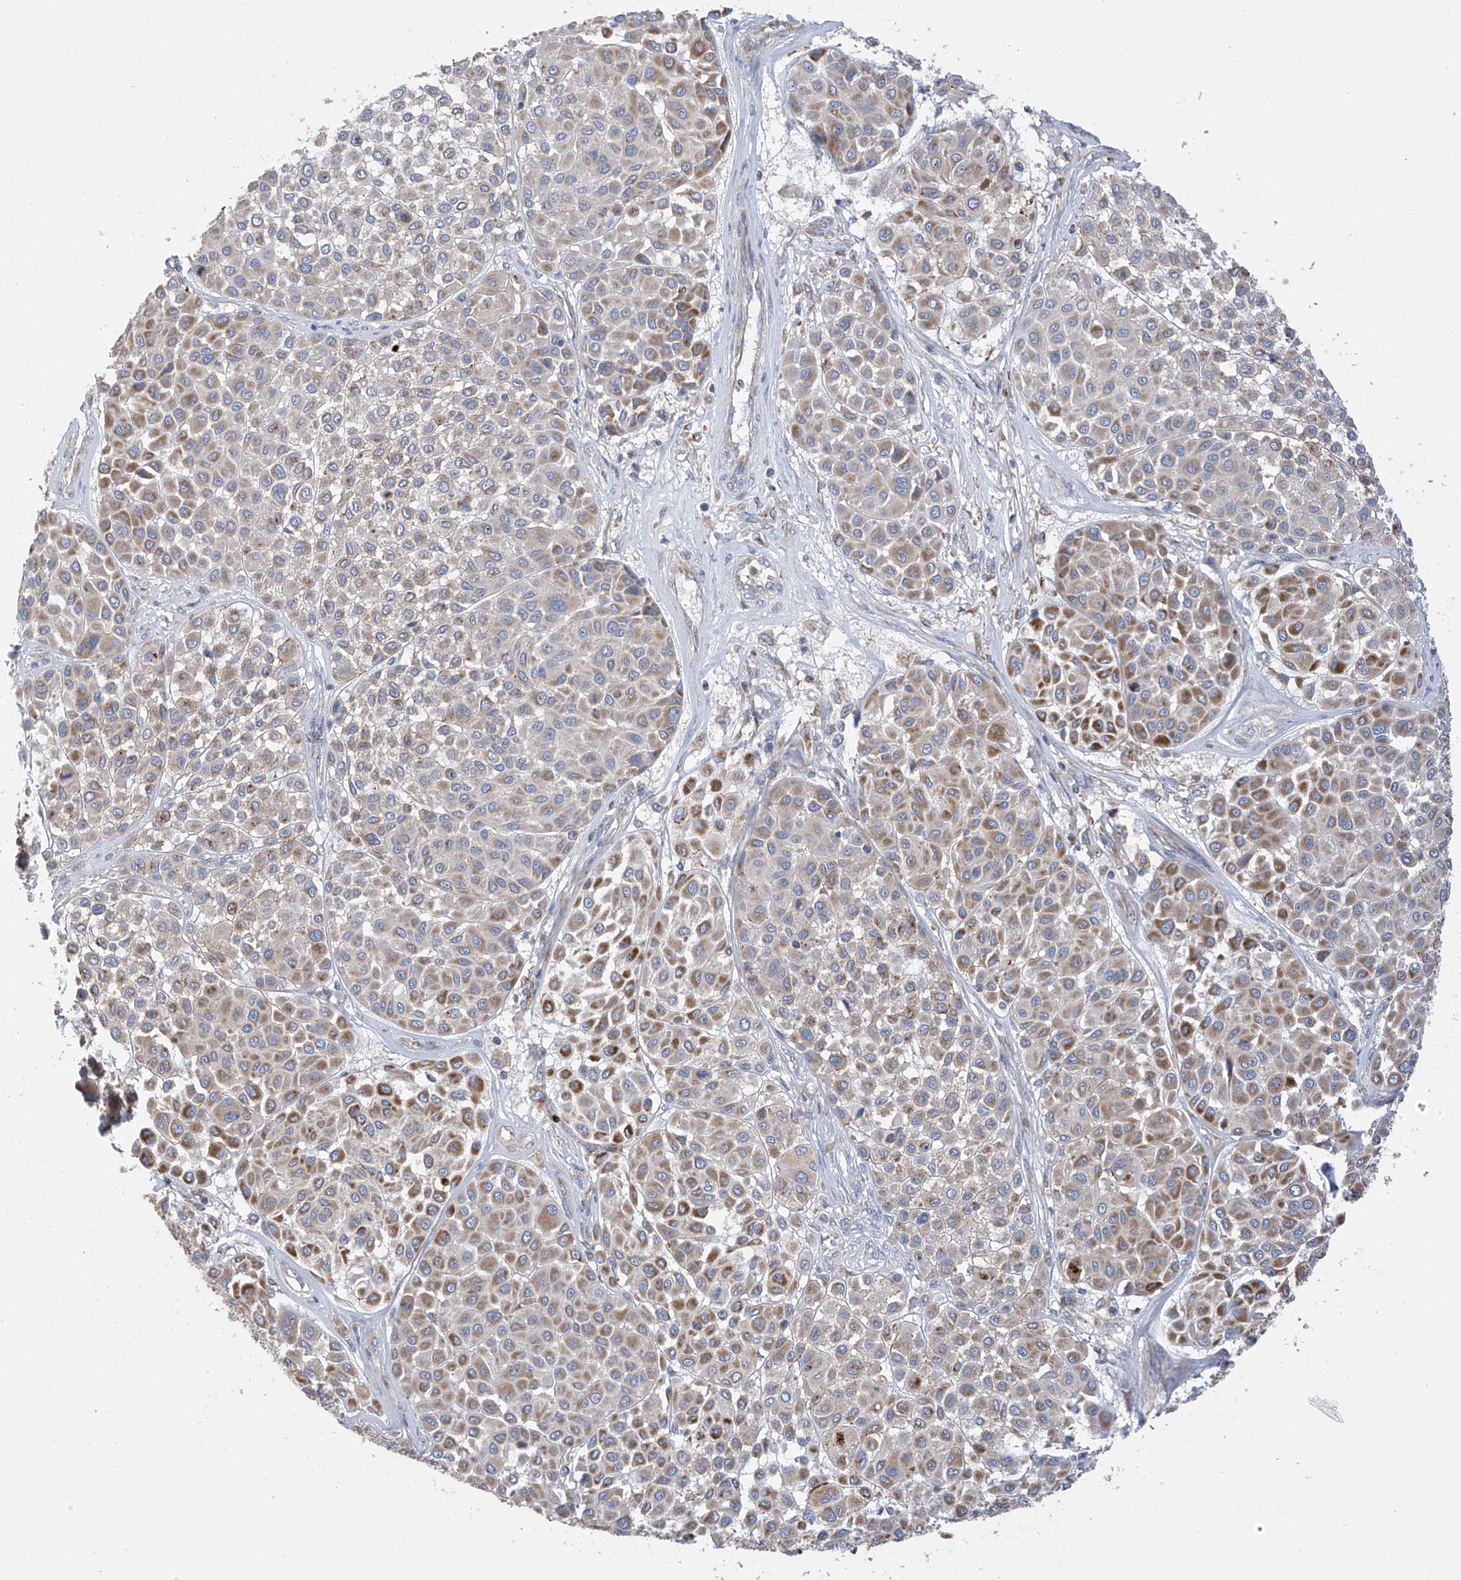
{"staining": {"intensity": "moderate", "quantity": "25%-75%", "location": "cytoplasmic/membranous"}, "tissue": "melanoma", "cell_type": "Tumor cells", "image_type": "cancer", "snomed": [{"axis": "morphology", "description": "Malignant melanoma, Metastatic site"}, {"axis": "topography", "description": "Soft tissue"}], "caption": "Immunohistochemistry micrograph of malignant melanoma (metastatic site) stained for a protein (brown), which shows medium levels of moderate cytoplasmic/membranous positivity in about 25%-75% of tumor cells.", "gene": "ITM2B", "patient": {"sex": "male", "age": 41}}